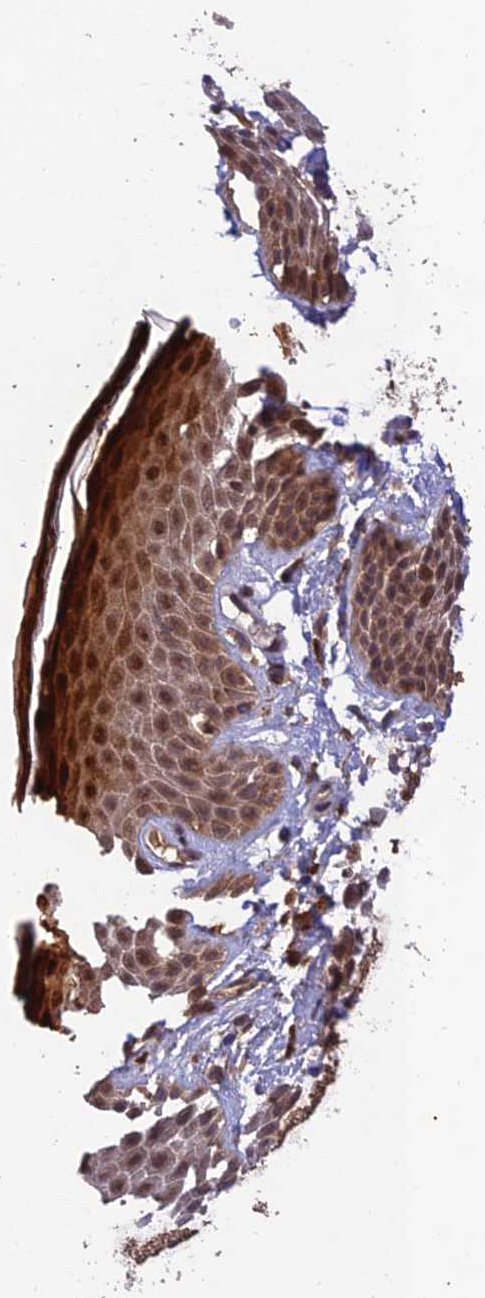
{"staining": {"intensity": "strong", "quantity": "25%-75%", "location": "cytoplasmic/membranous,nuclear"}, "tissue": "skin", "cell_type": "Epidermal cells", "image_type": "normal", "snomed": [{"axis": "morphology", "description": "Normal tissue, NOS"}, {"axis": "topography", "description": "Anal"}], "caption": "A micrograph of skin stained for a protein shows strong cytoplasmic/membranous,nuclear brown staining in epidermal cells.", "gene": "REV1", "patient": {"sex": "male", "age": 74}}